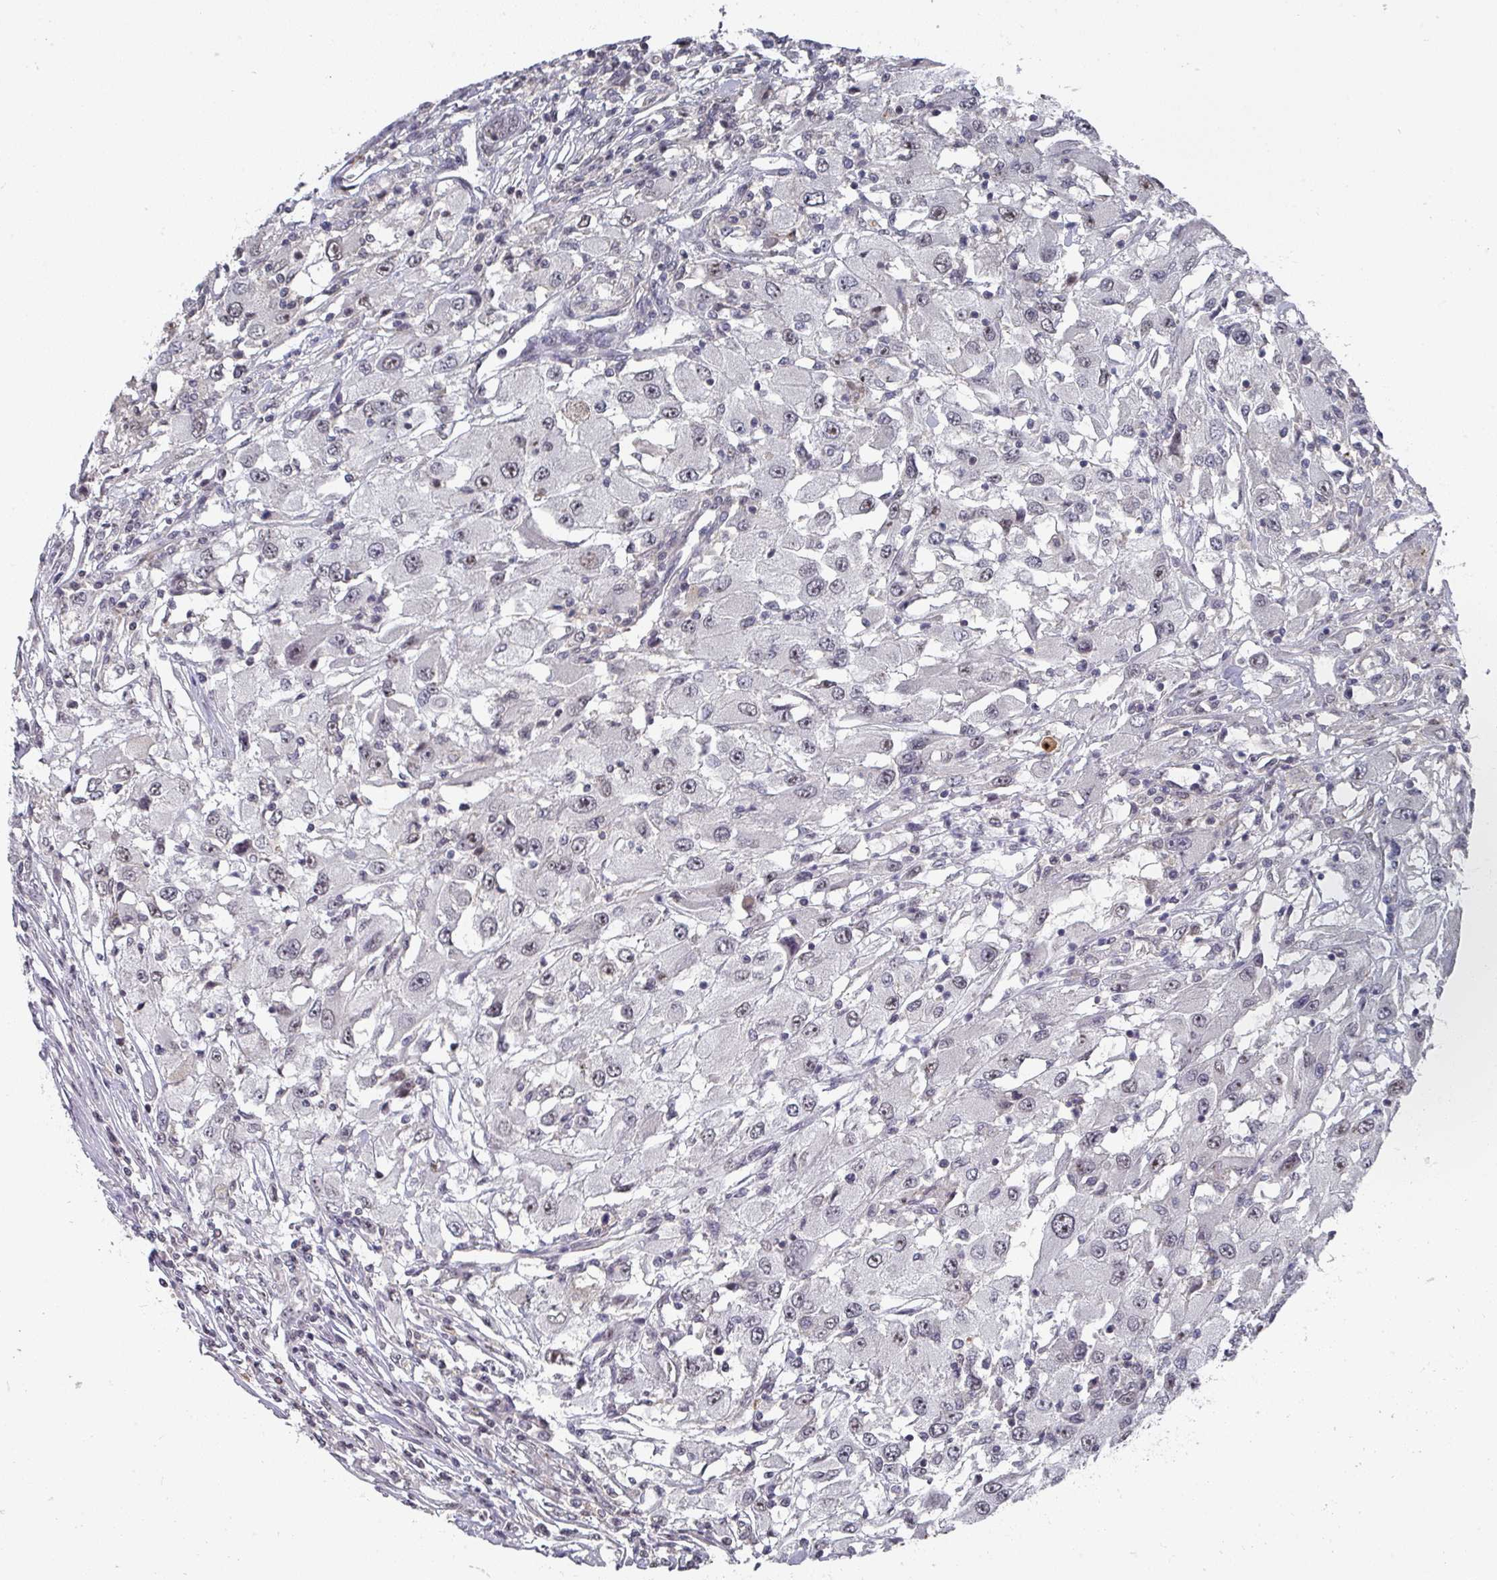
{"staining": {"intensity": "negative", "quantity": "none", "location": "none"}, "tissue": "renal cancer", "cell_type": "Tumor cells", "image_type": "cancer", "snomed": [{"axis": "morphology", "description": "Adenocarcinoma, NOS"}, {"axis": "topography", "description": "Kidney"}], "caption": "Protein analysis of renal adenocarcinoma demonstrates no significant staining in tumor cells.", "gene": "ZNF654", "patient": {"sex": "female", "age": 67}}